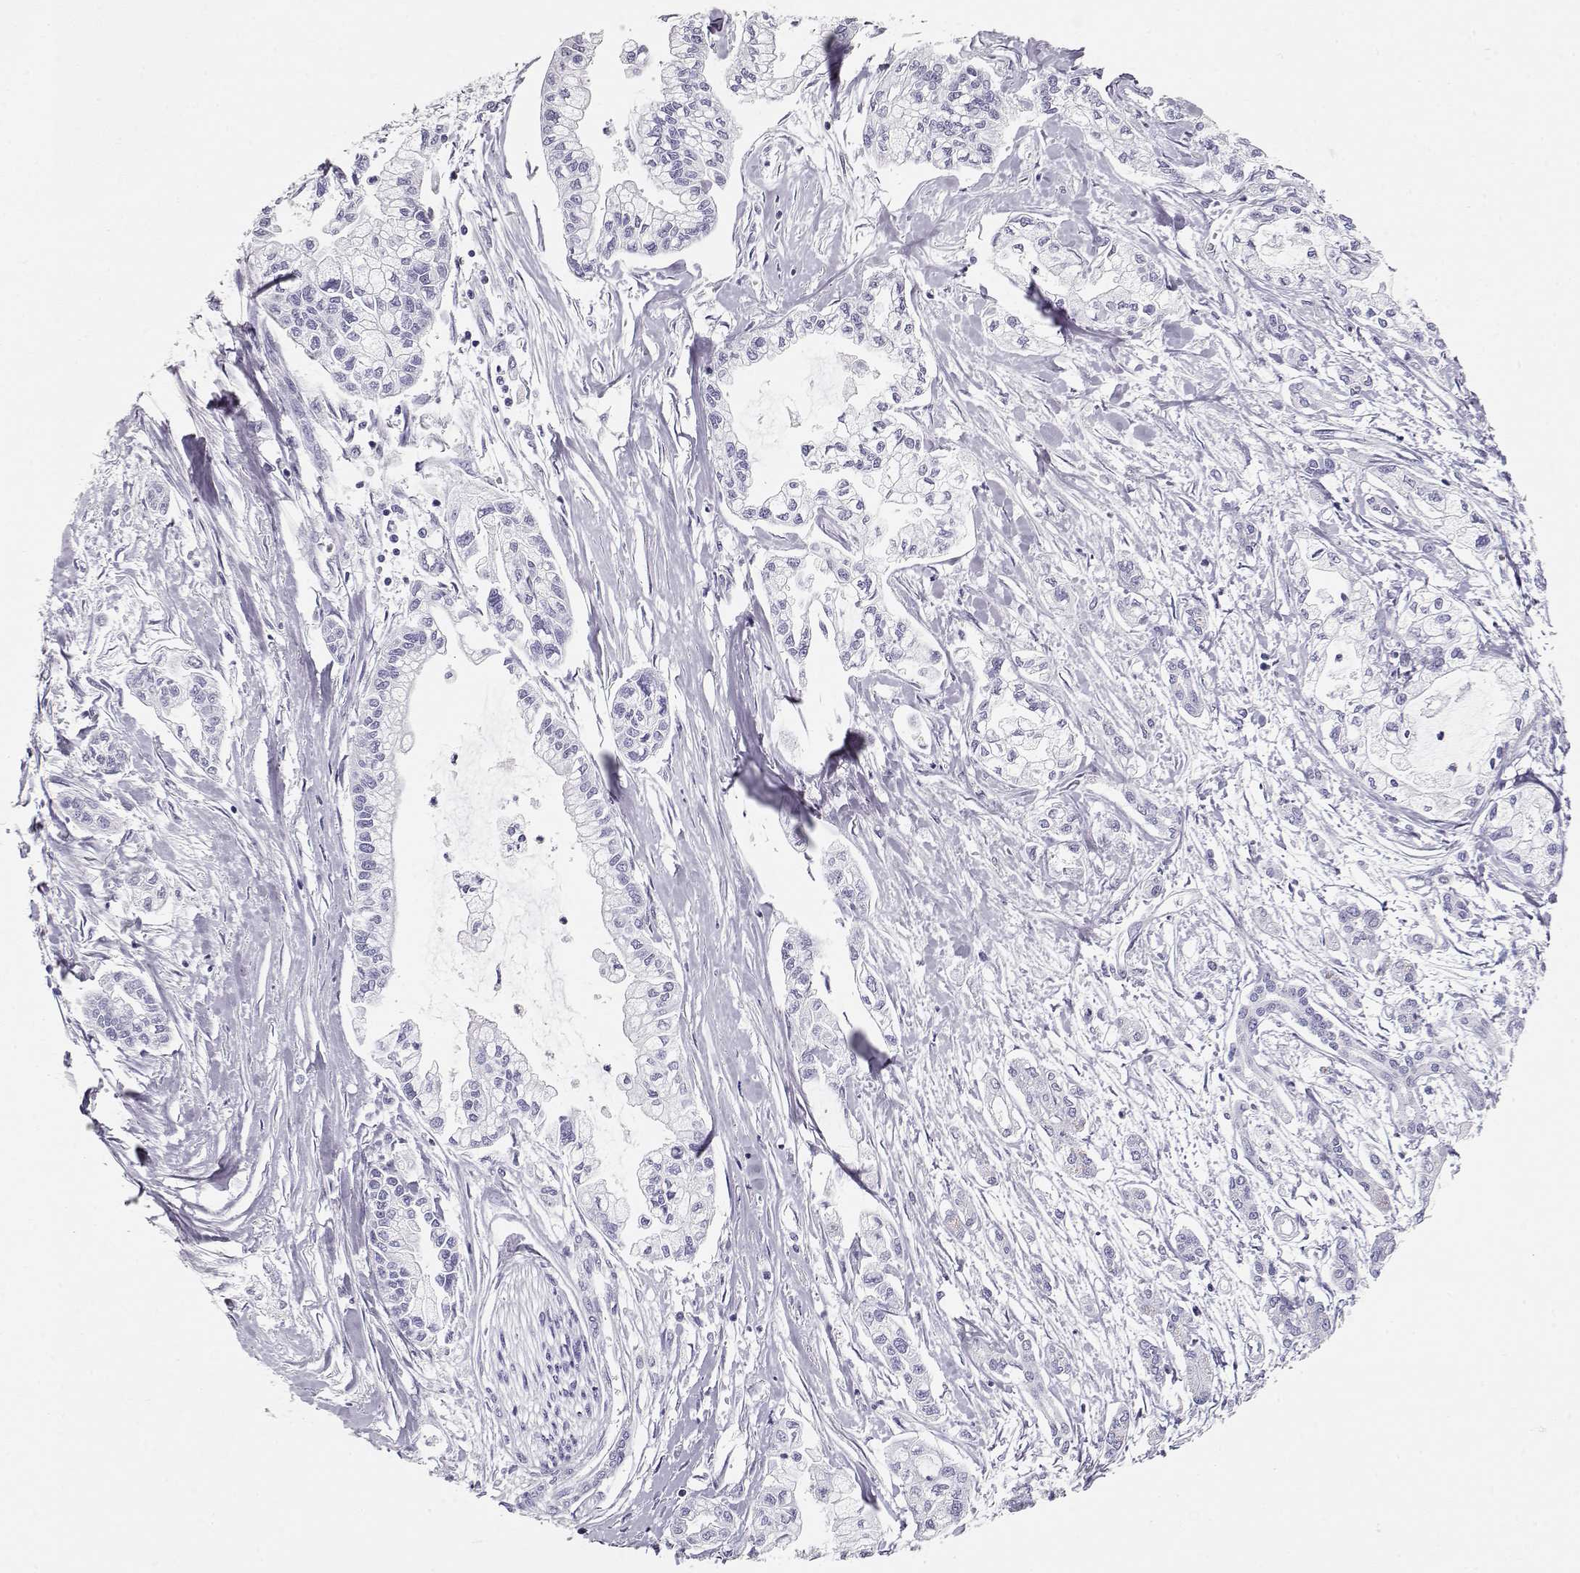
{"staining": {"intensity": "negative", "quantity": "none", "location": "none"}, "tissue": "pancreatic cancer", "cell_type": "Tumor cells", "image_type": "cancer", "snomed": [{"axis": "morphology", "description": "Adenocarcinoma, NOS"}, {"axis": "topography", "description": "Pancreas"}], "caption": "This is a micrograph of IHC staining of adenocarcinoma (pancreatic), which shows no expression in tumor cells.", "gene": "MAGEC1", "patient": {"sex": "male", "age": 54}}